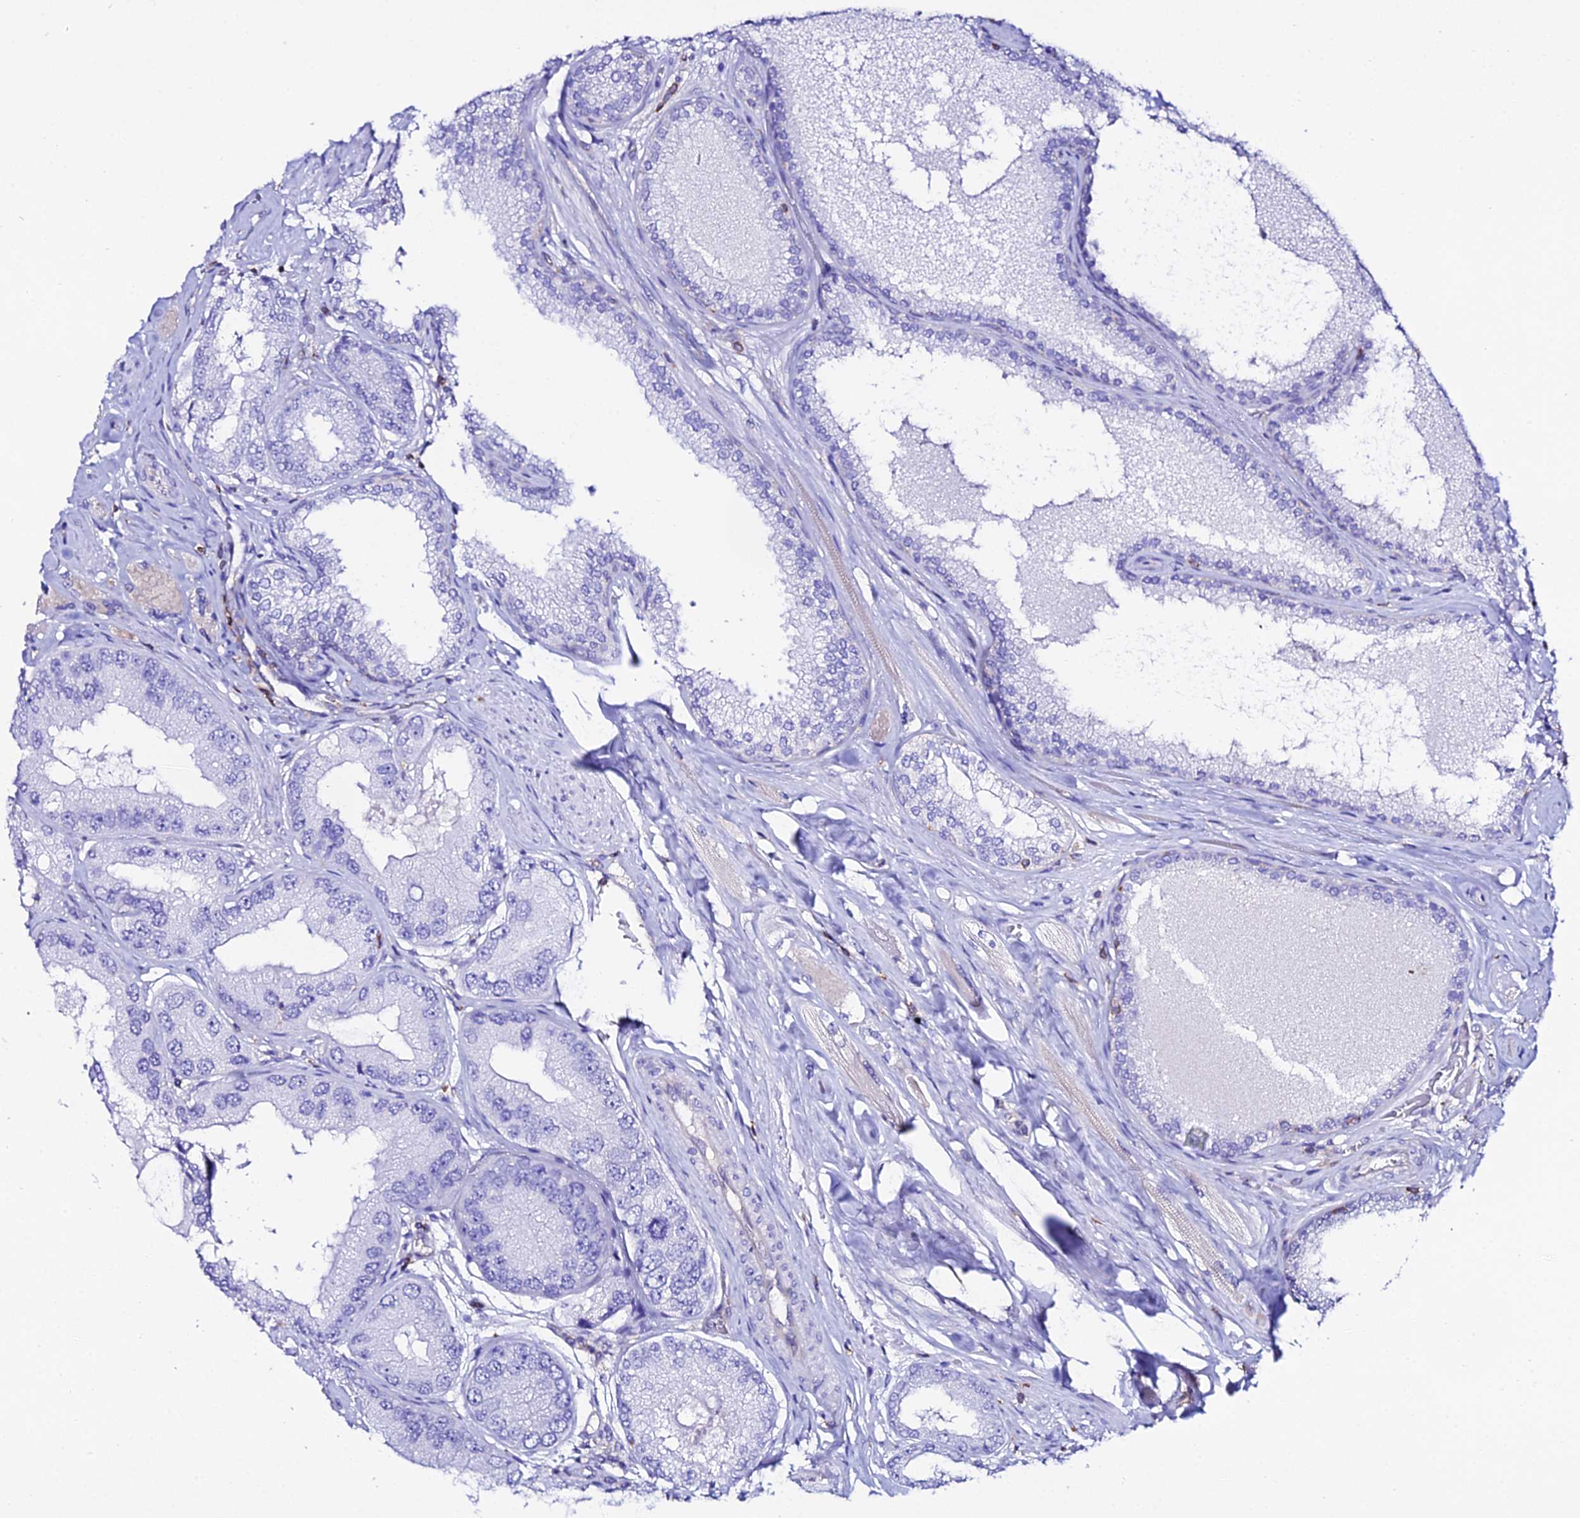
{"staining": {"intensity": "negative", "quantity": "none", "location": "none"}, "tissue": "prostate cancer", "cell_type": "Tumor cells", "image_type": "cancer", "snomed": [{"axis": "morphology", "description": "Adenocarcinoma, High grade"}, {"axis": "topography", "description": "Prostate"}], "caption": "Immunohistochemistry image of prostate cancer (adenocarcinoma (high-grade)) stained for a protein (brown), which shows no expression in tumor cells. (IHC, brightfield microscopy, high magnification).", "gene": "S100A16", "patient": {"sex": "male", "age": 71}}